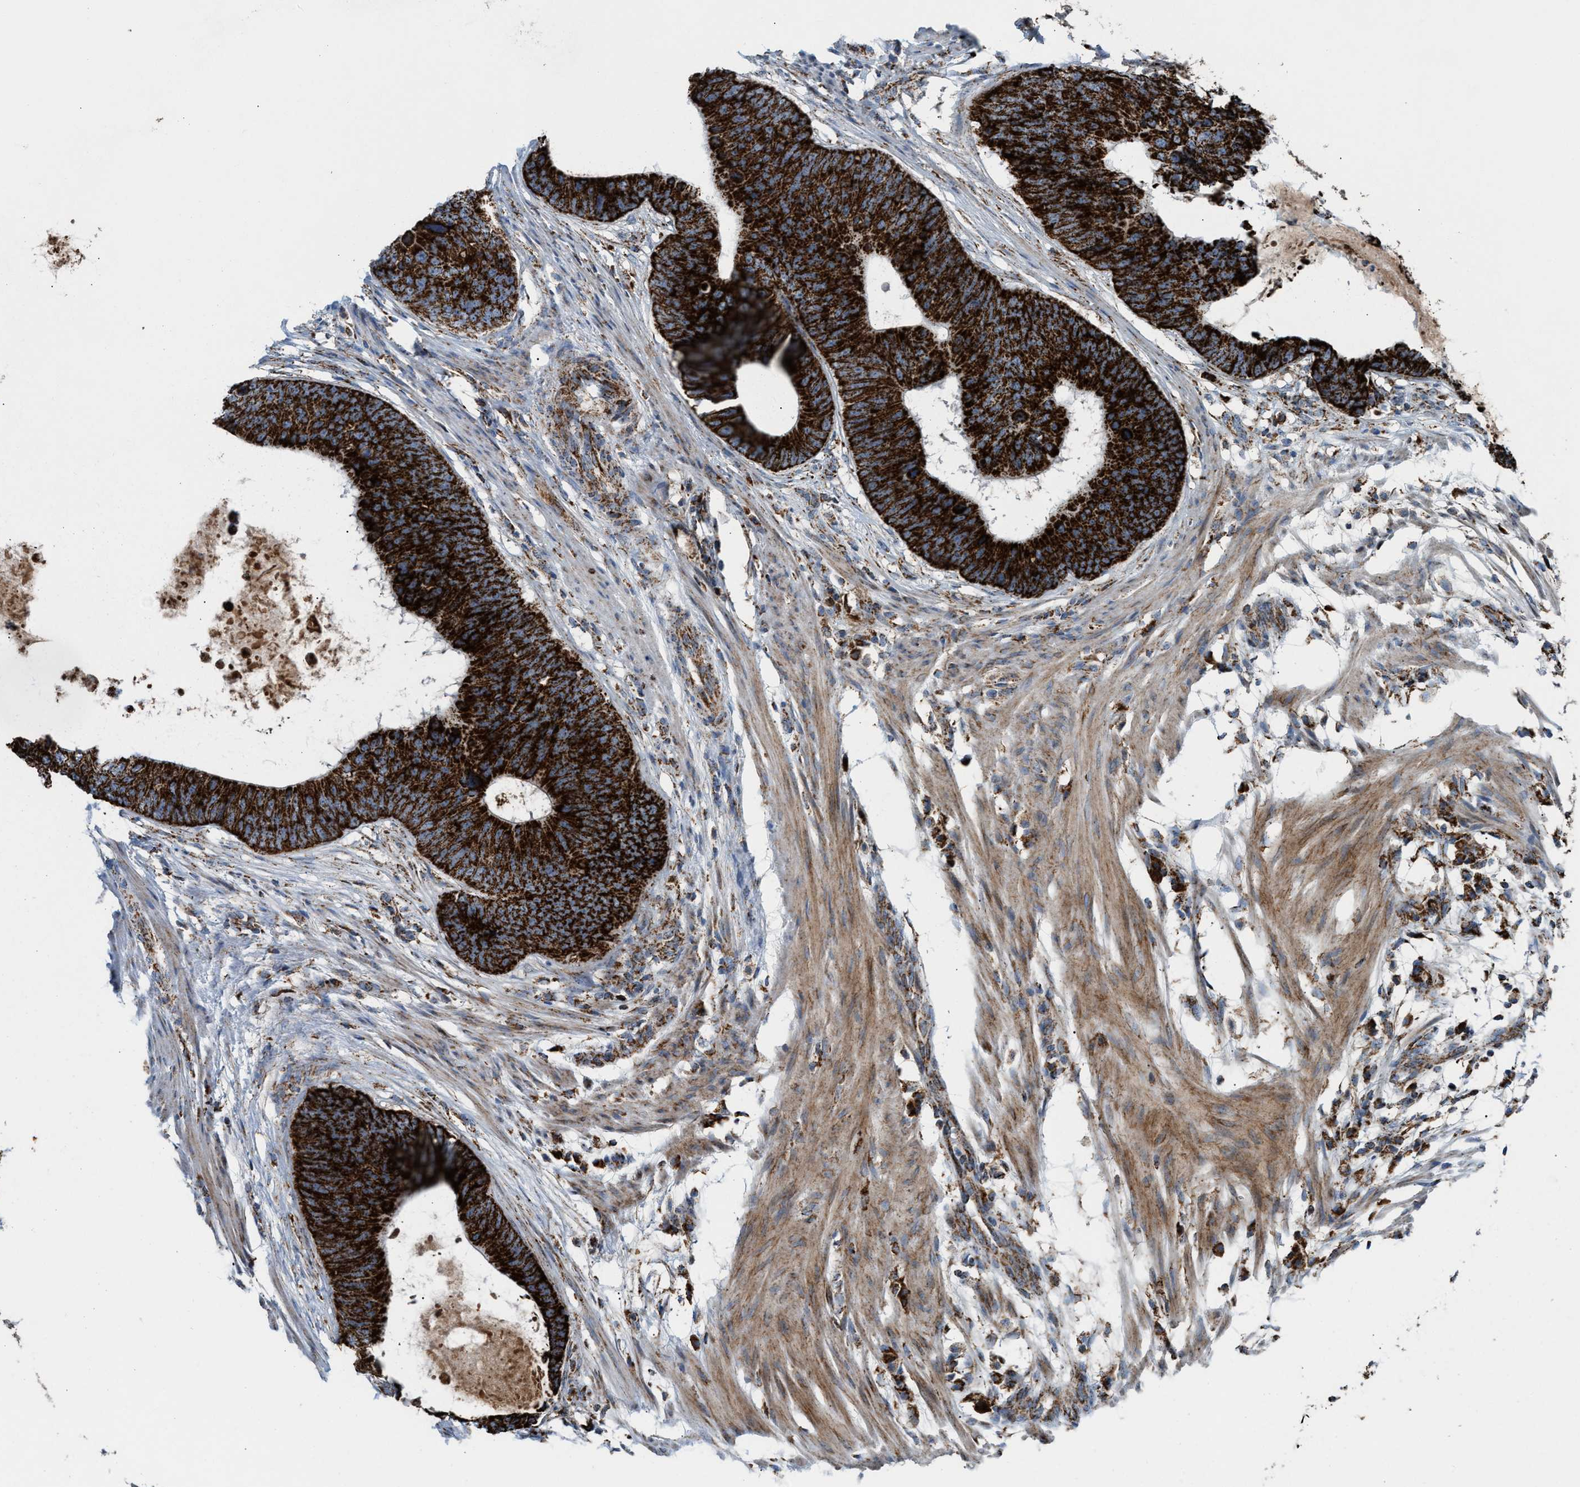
{"staining": {"intensity": "strong", "quantity": ">75%", "location": "cytoplasmic/membranous"}, "tissue": "colorectal cancer", "cell_type": "Tumor cells", "image_type": "cancer", "snomed": [{"axis": "morphology", "description": "Adenocarcinoma, NOS"}, {"axis": "topography", "description": "Colon"}], "caption": "Tumor cells exhibit strong cytoplasmic/membranous positivity in about >75% of cells in colorectal cancer (adenocarcinoma).", "gene": "PMPCA", "patient": {"sex": "male", "age": 56}}